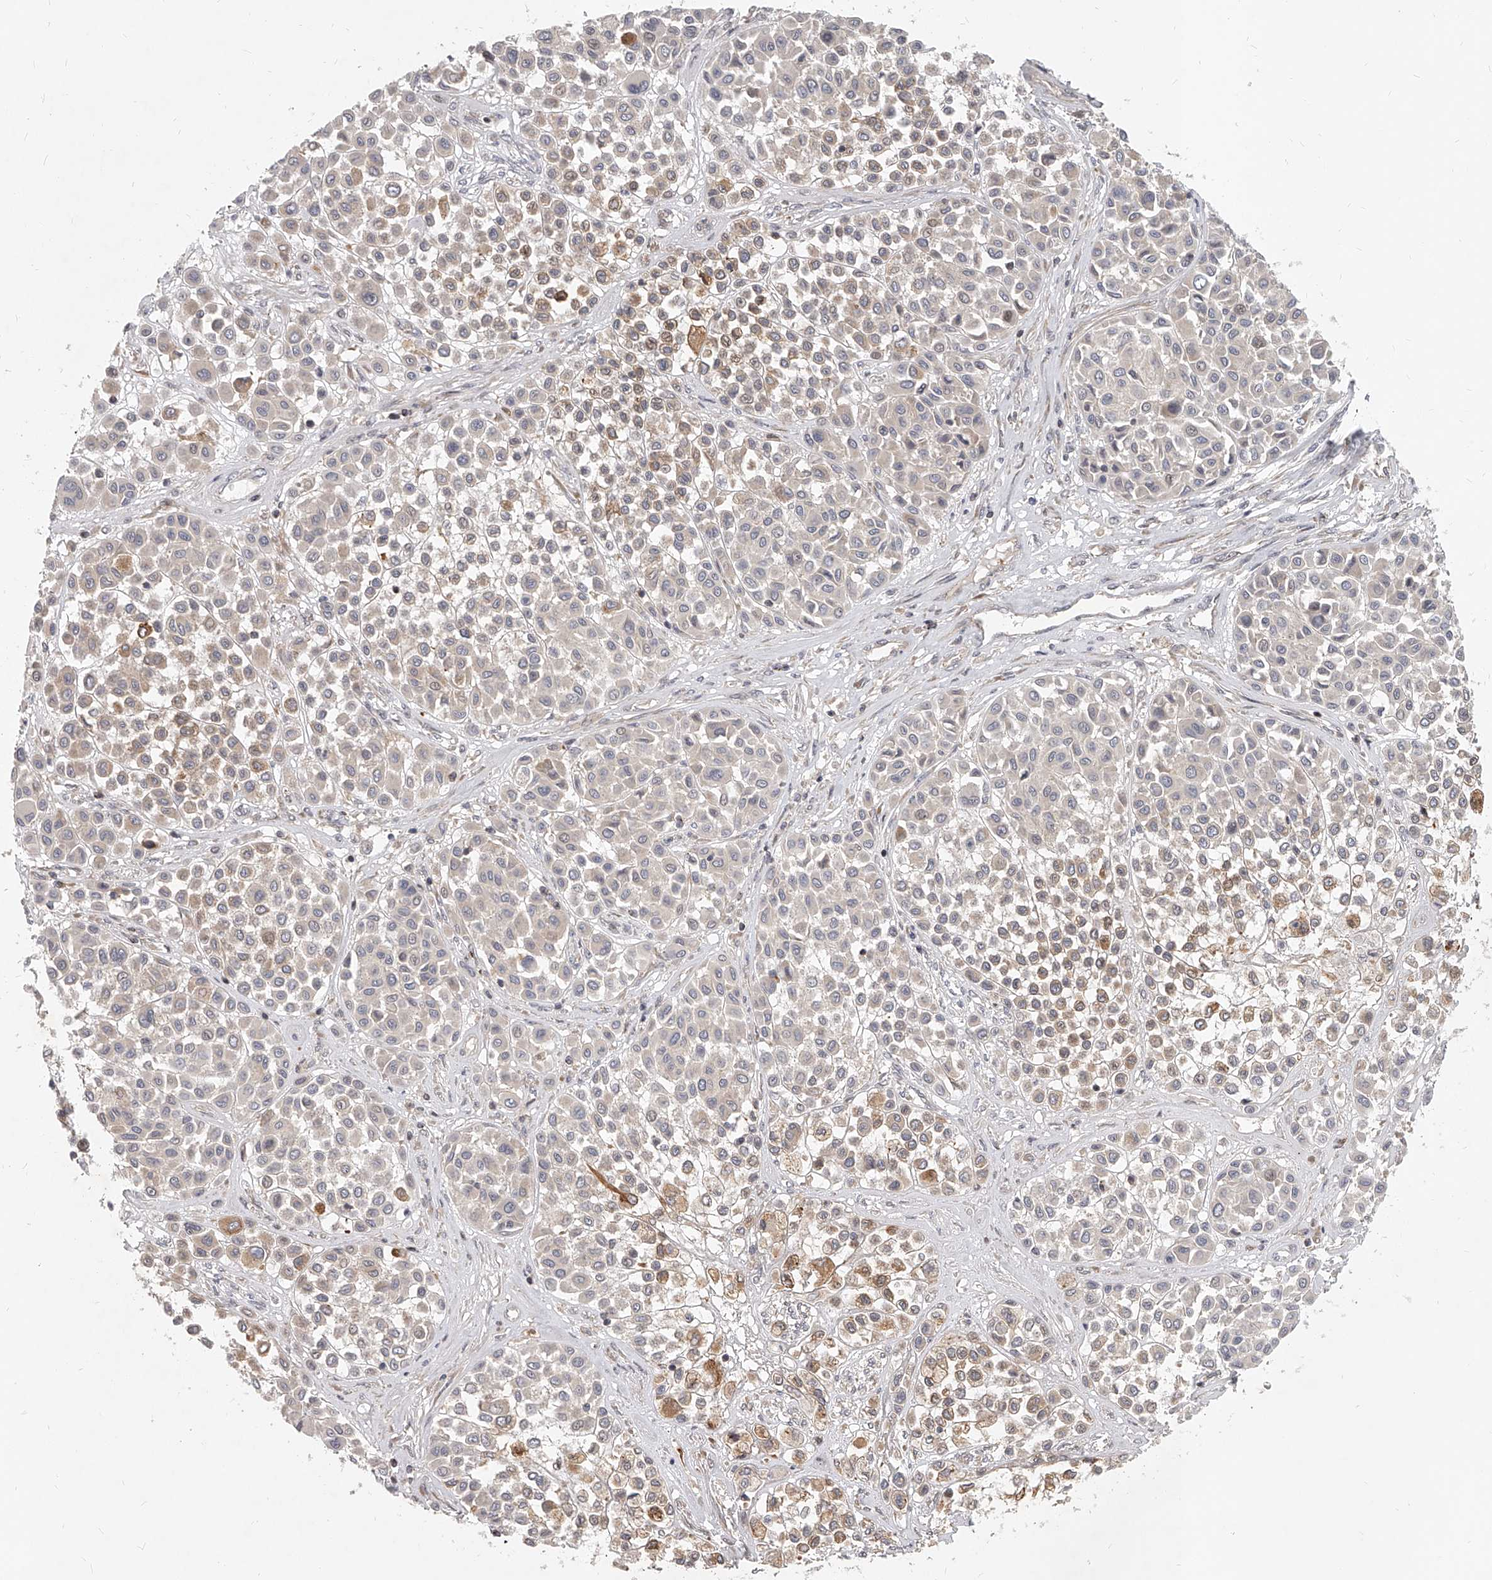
{"staining": {"intensity": "weak", "quantity": "<25%", "location": "cytoplasmic/membranous"}, "tissue": "melanoma", "cell_type": "Tumor cells", "image_type": "cancer", "snomed": [{"axis": "morphology", "description": "Malignant melanoma, Metastatic site"}, {"axis": "topography", "description": "Soft tissue"}], "caption": "Protein analysis of malignant melanoma (metastatic site) exhibits no significant expression in tumor cells.", "gene": "SLC37A1", "patient": {"sex": "male", "age": 41}}